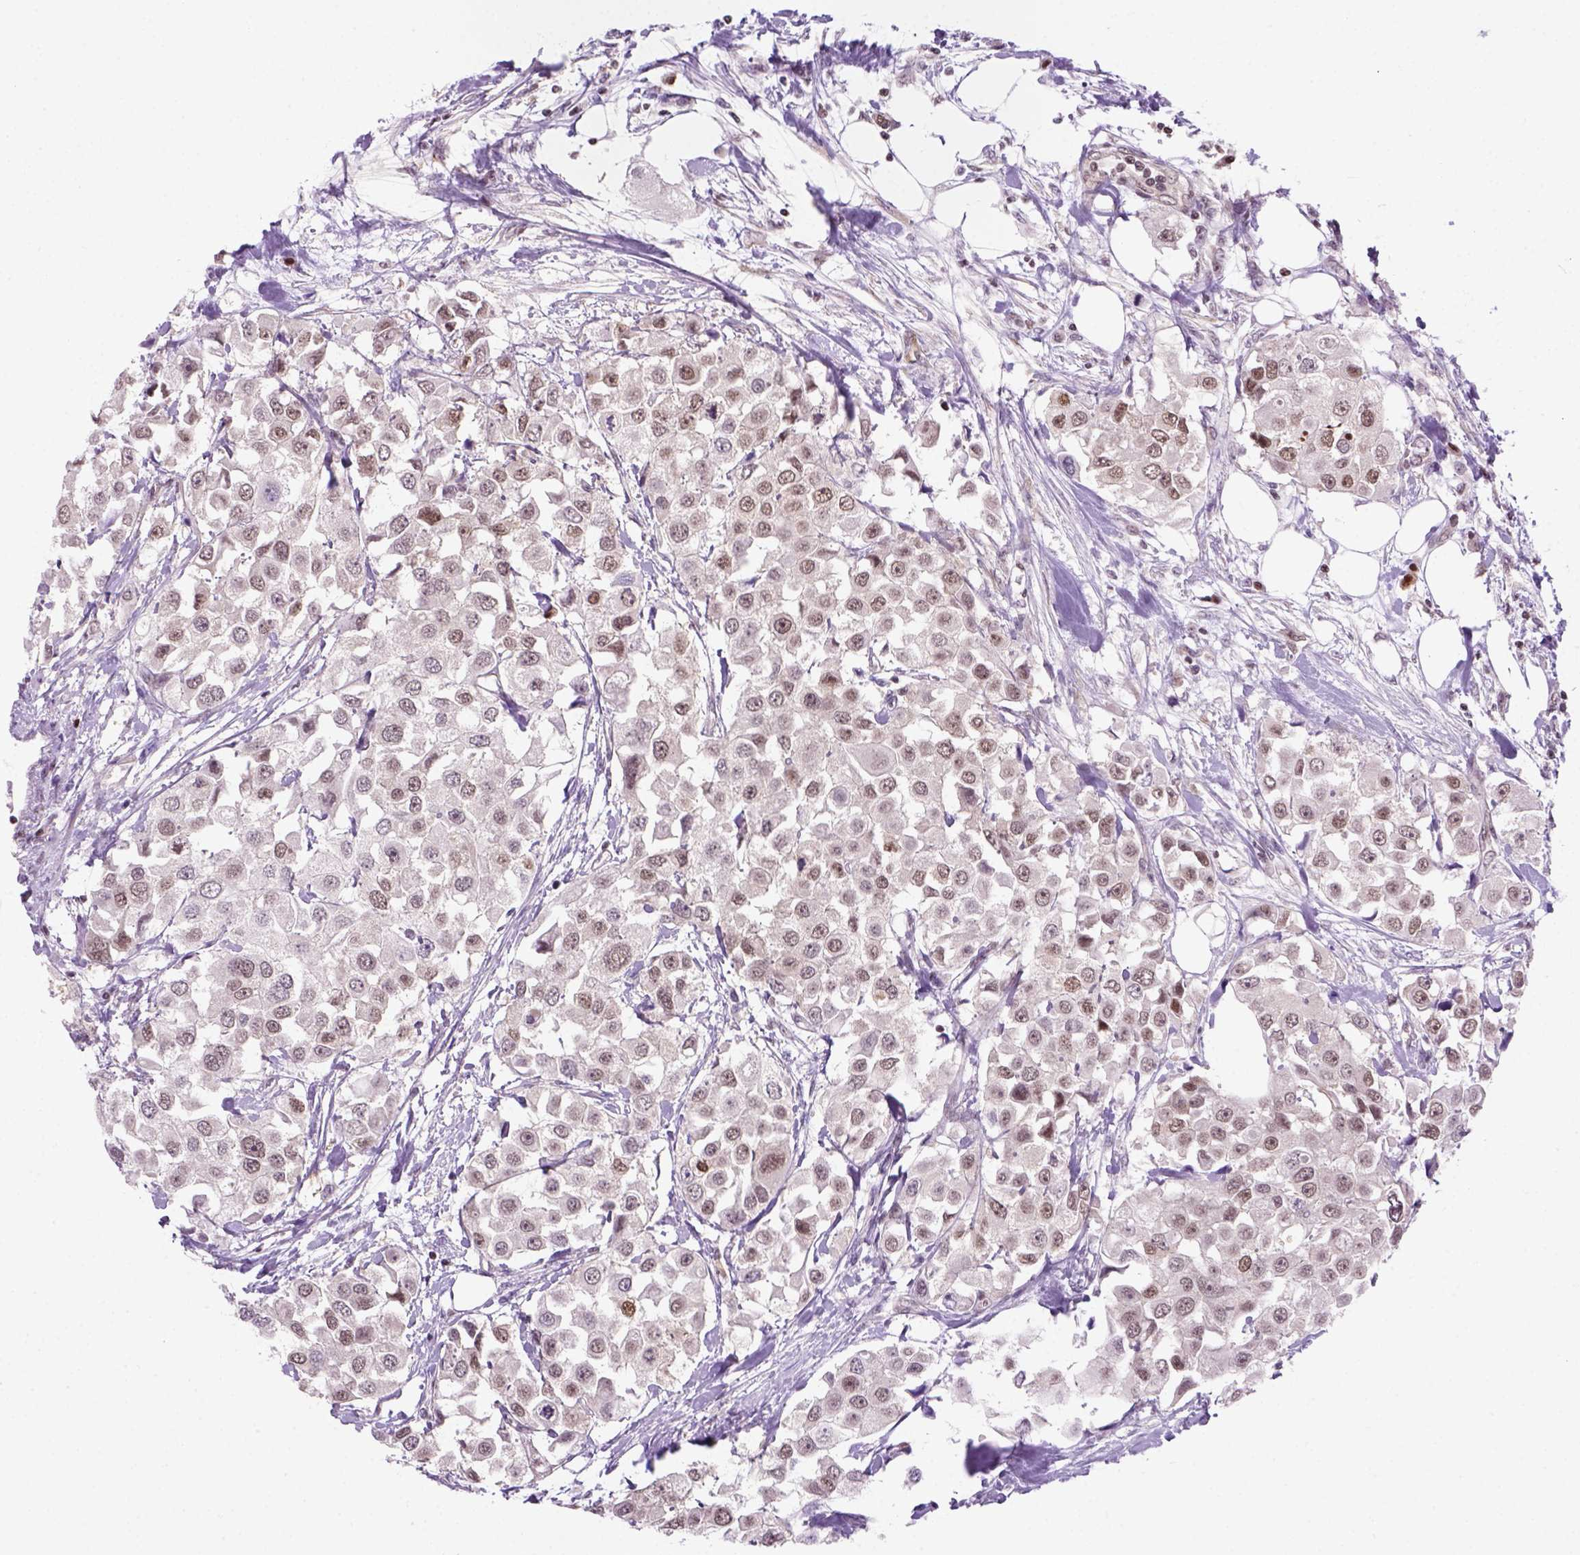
{"staining": {"intensity": "moderate", "quantity": "25%-75%", "location": "cytoplasmic/membranous,nuclear"}, "tissue": "urothelial cancer", "cell_type": "Tumor cells", "image_type": "cancer", "snomed": [{"axis": "morphology", "description": "Urothelial carcinoma, High grade"}, {"axis": "topography", "description": "Urinary bladder"}], "caption": "High-magnification brightfield microscopy of urothelial cancer stained with DAB (brown) and counterstained with hematoxylin (blue). tumor cells exhibit moderate cytoplasmic/membranous and nuclear expression is identified in approximately25%-75% of cells.", "gene": "MGMT", "patient": {"sex": "female", "age": 64}}